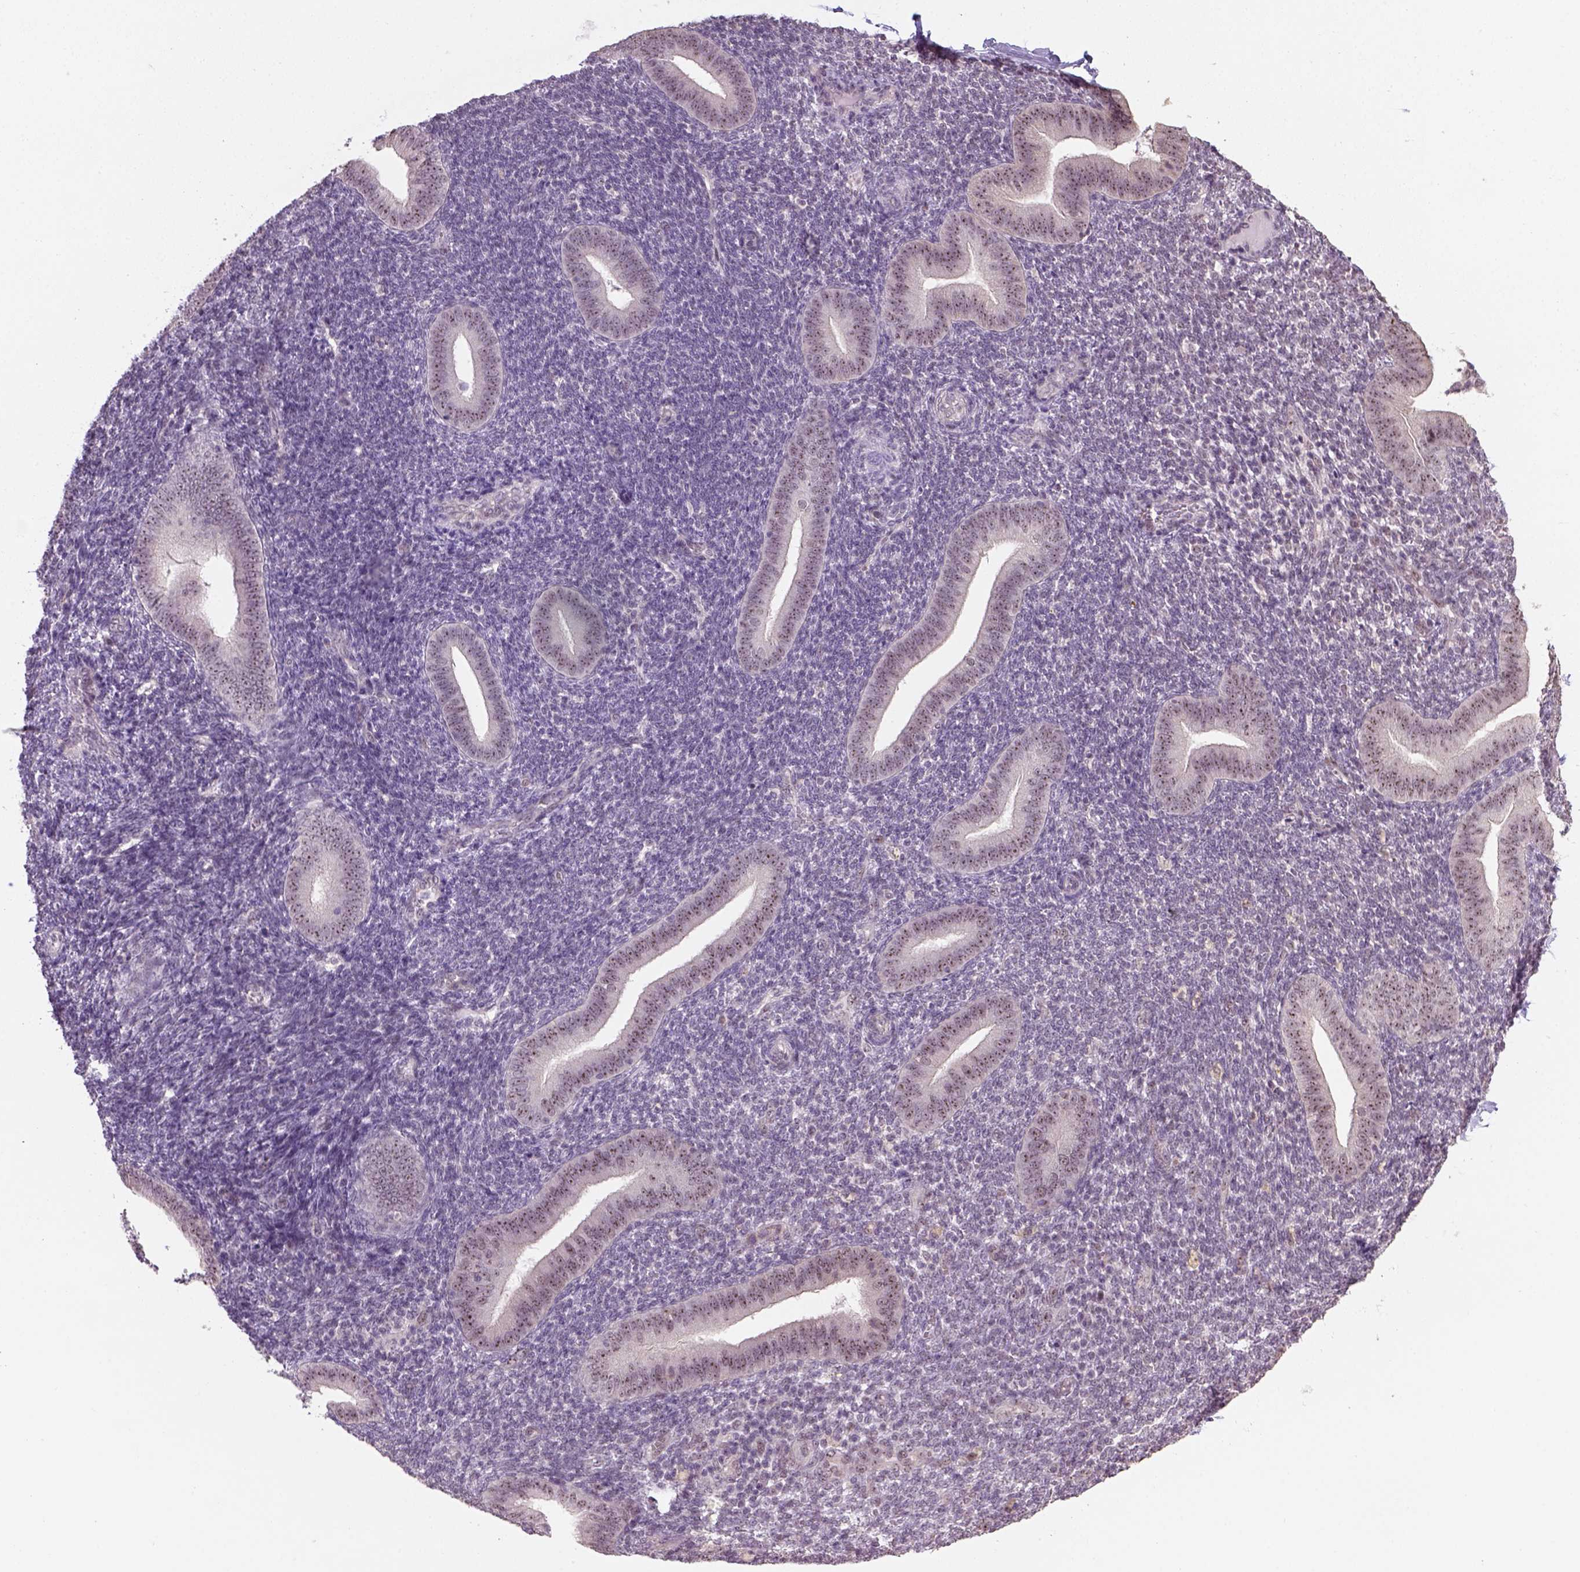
{"staining": {"intensity": "negative", "quantity": "none", "location": "none"}, "tissue": "endometrium", "cell_type": "Cells in endometrial stroma", "image_type": "normal", "snomed": [{"axis": "morphology", "description": "Normal tissue, NOS"}, {"axis": "topography", "description": "Endometrium"}], "caption": "Immunohistochemistry (IHC) of normal endometrium demonstrates no staining in cells in endometrial stroma.", "gene": "DDX50", "patient": {"sex": "female", "age": 25}}